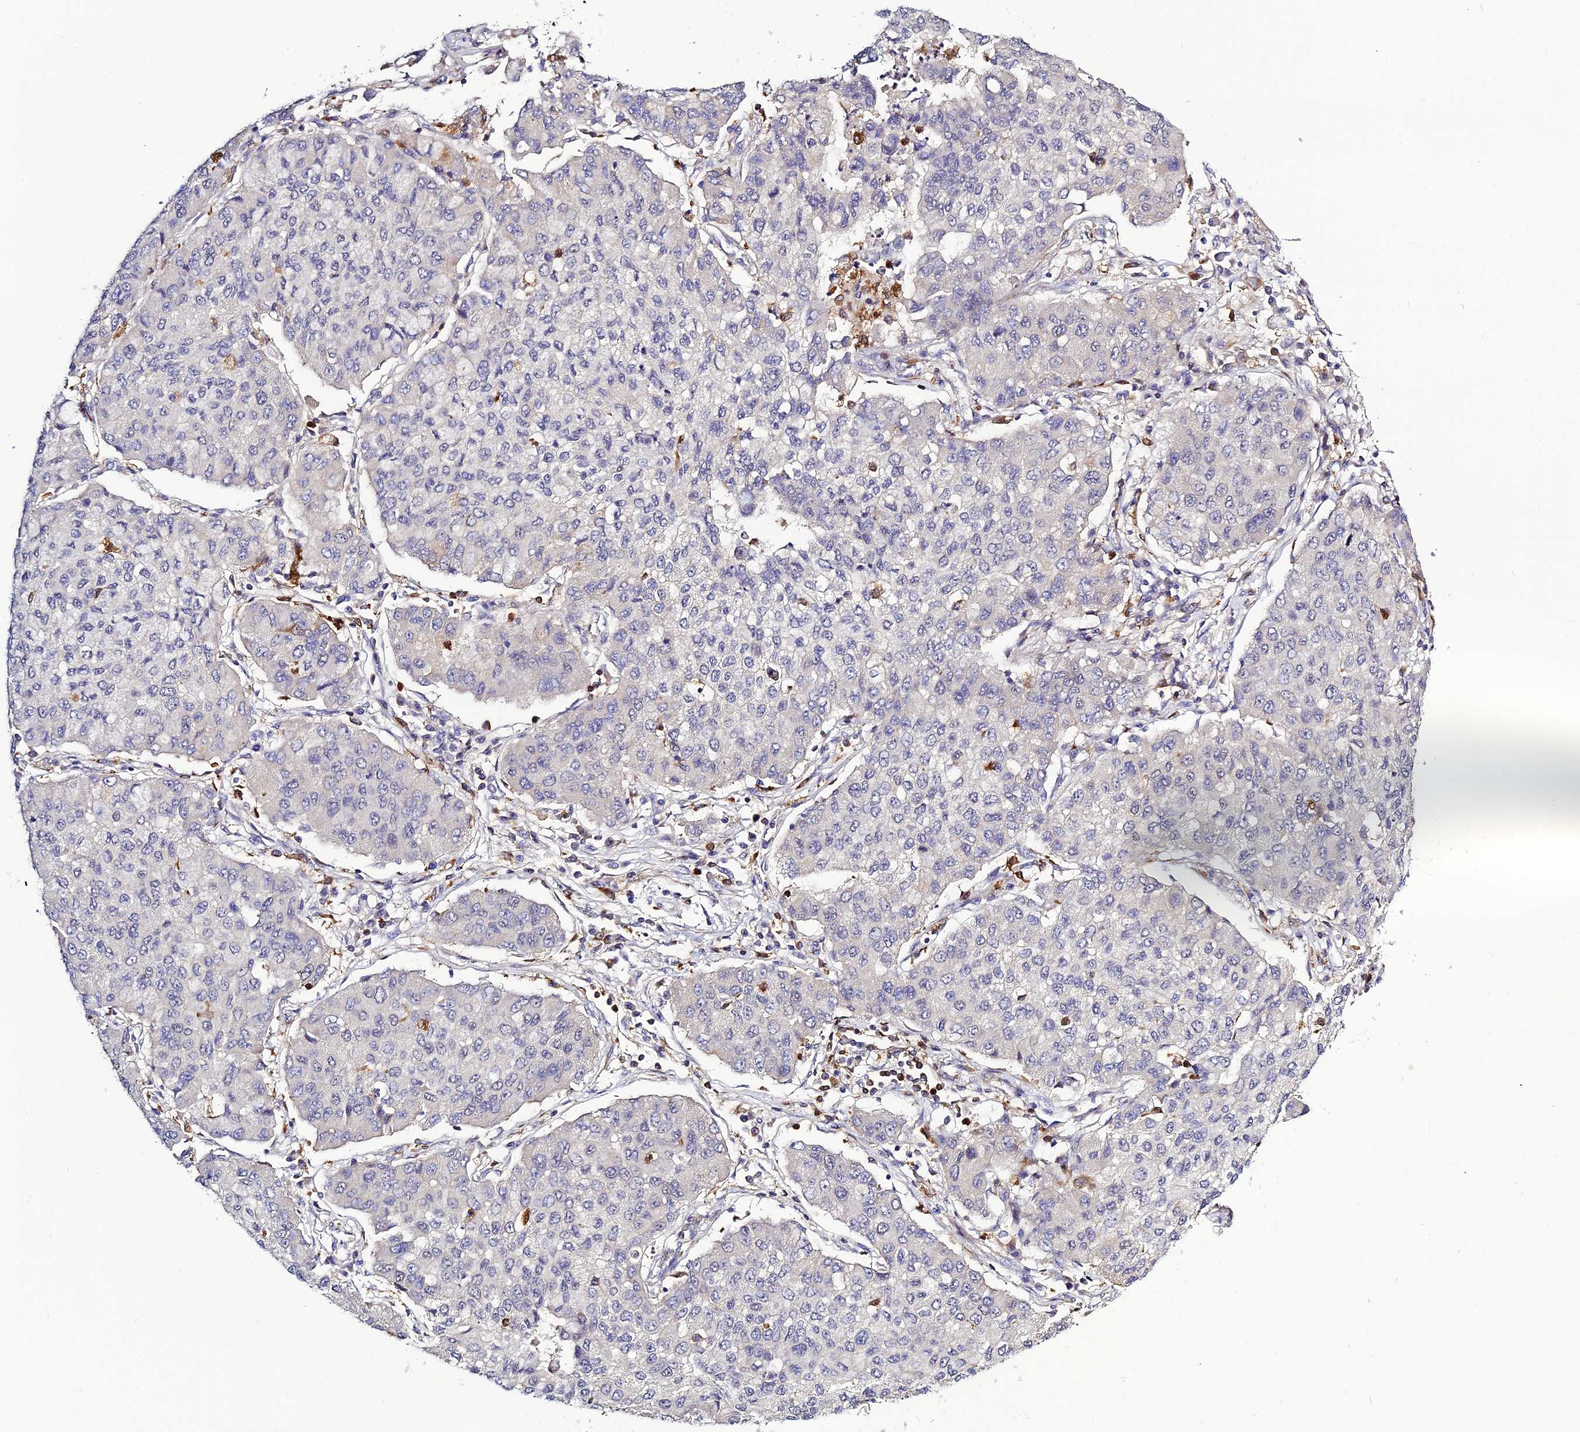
{"staining": {"intensity": "negative", "quantity": "none", "location": "none"}, "tissue": "lung cancer", "cell_type": "Tumor cells", "image_type": "cancer", "snomed": [{"axis": "morphology", "description": "Squamous cell carcinoma, NOS"}, {"axis": "topography", "description": "Lung"}], "caption": "DAB immunohistochemical staining of human lung cancer shows no significant positivity in tumor cells.", "gene": "IL4I1", "patient": {"sex": "male", "age": 74}}